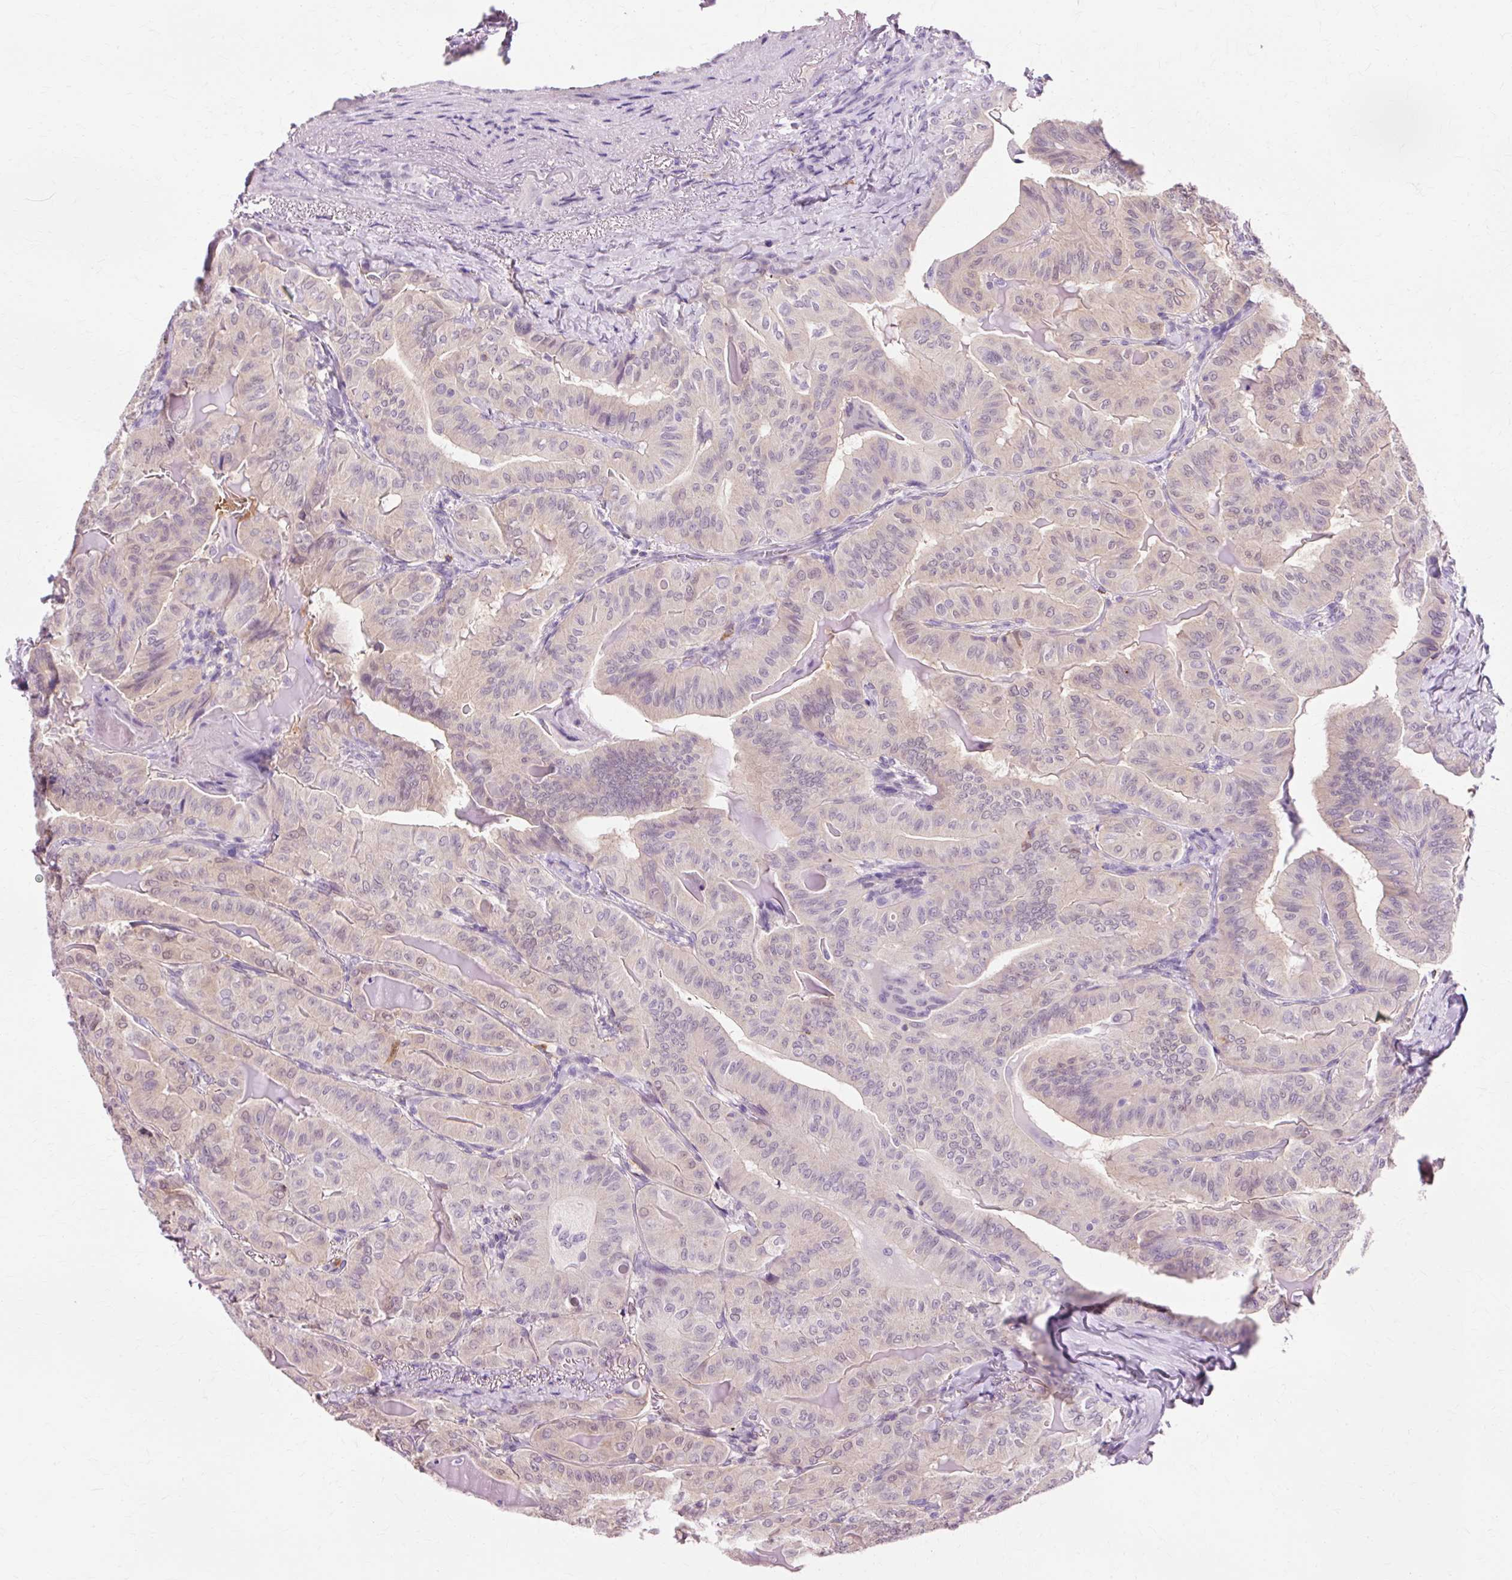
{"staining": {"intensity": "negative", "quantity": "none", "location": "none"}, "tissue": "thyroid cancer", "cell_type": "Tumor cells", "image_type": "cancer", "snomed": [{"axis": "morphology", "description": "Papillary adenocarcinoma, NOS"}, {"axis": "topography", "description": "Thyroid gland"}], "caption": "Papillary adenocarcinoma (thyroid) was stained to show a protein in brown. There is no significant positivity in tumor cells.", "gene": "VN1R2", "patient": {"sex": "female", "age": 68}}